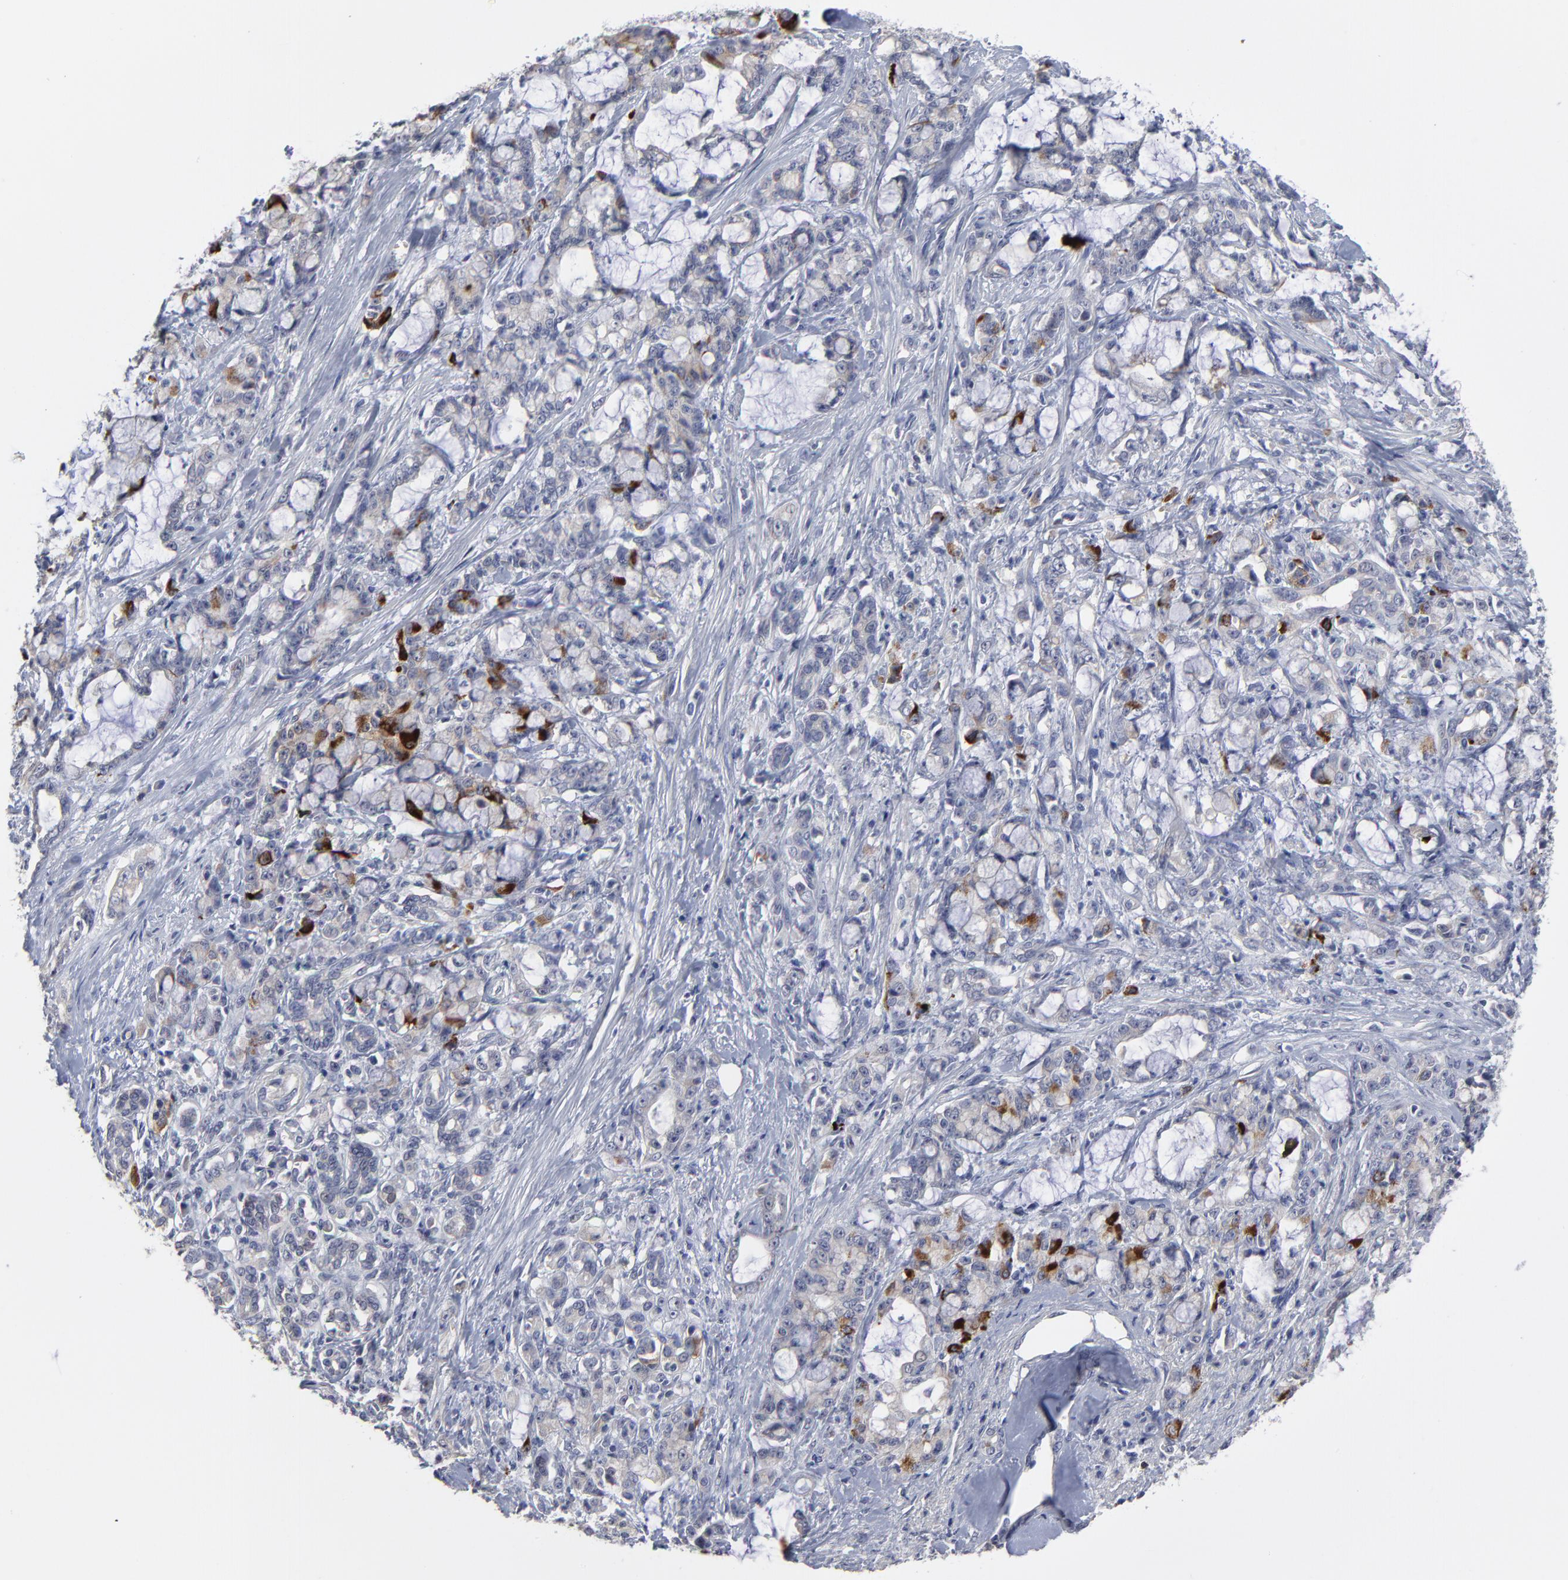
{"staining": {"intensity": "strong", "quantity": "<25%", "location": "cytoplasmic/membranous"}, "tissue": "pancreatic cancer", "cell_type": "Tumor cells", "image_type": "cancer", "snomed": [{"axis": "morphology", "description": "Adenocarcinoma, NOS"}, {"axis": "topography", "description": "Pancreas"}], "caption": "Immunohistochemical staining of human pancreatic cancer exhibits medium levels of strong cytoplasmic/membranous protein staining in approximately <25% of tumor cells. (DAB = brown stain, brightfield microscopy at high magnification).", "gene": "MAGEA10", "patient": {"sex": "female", "age": 73}}